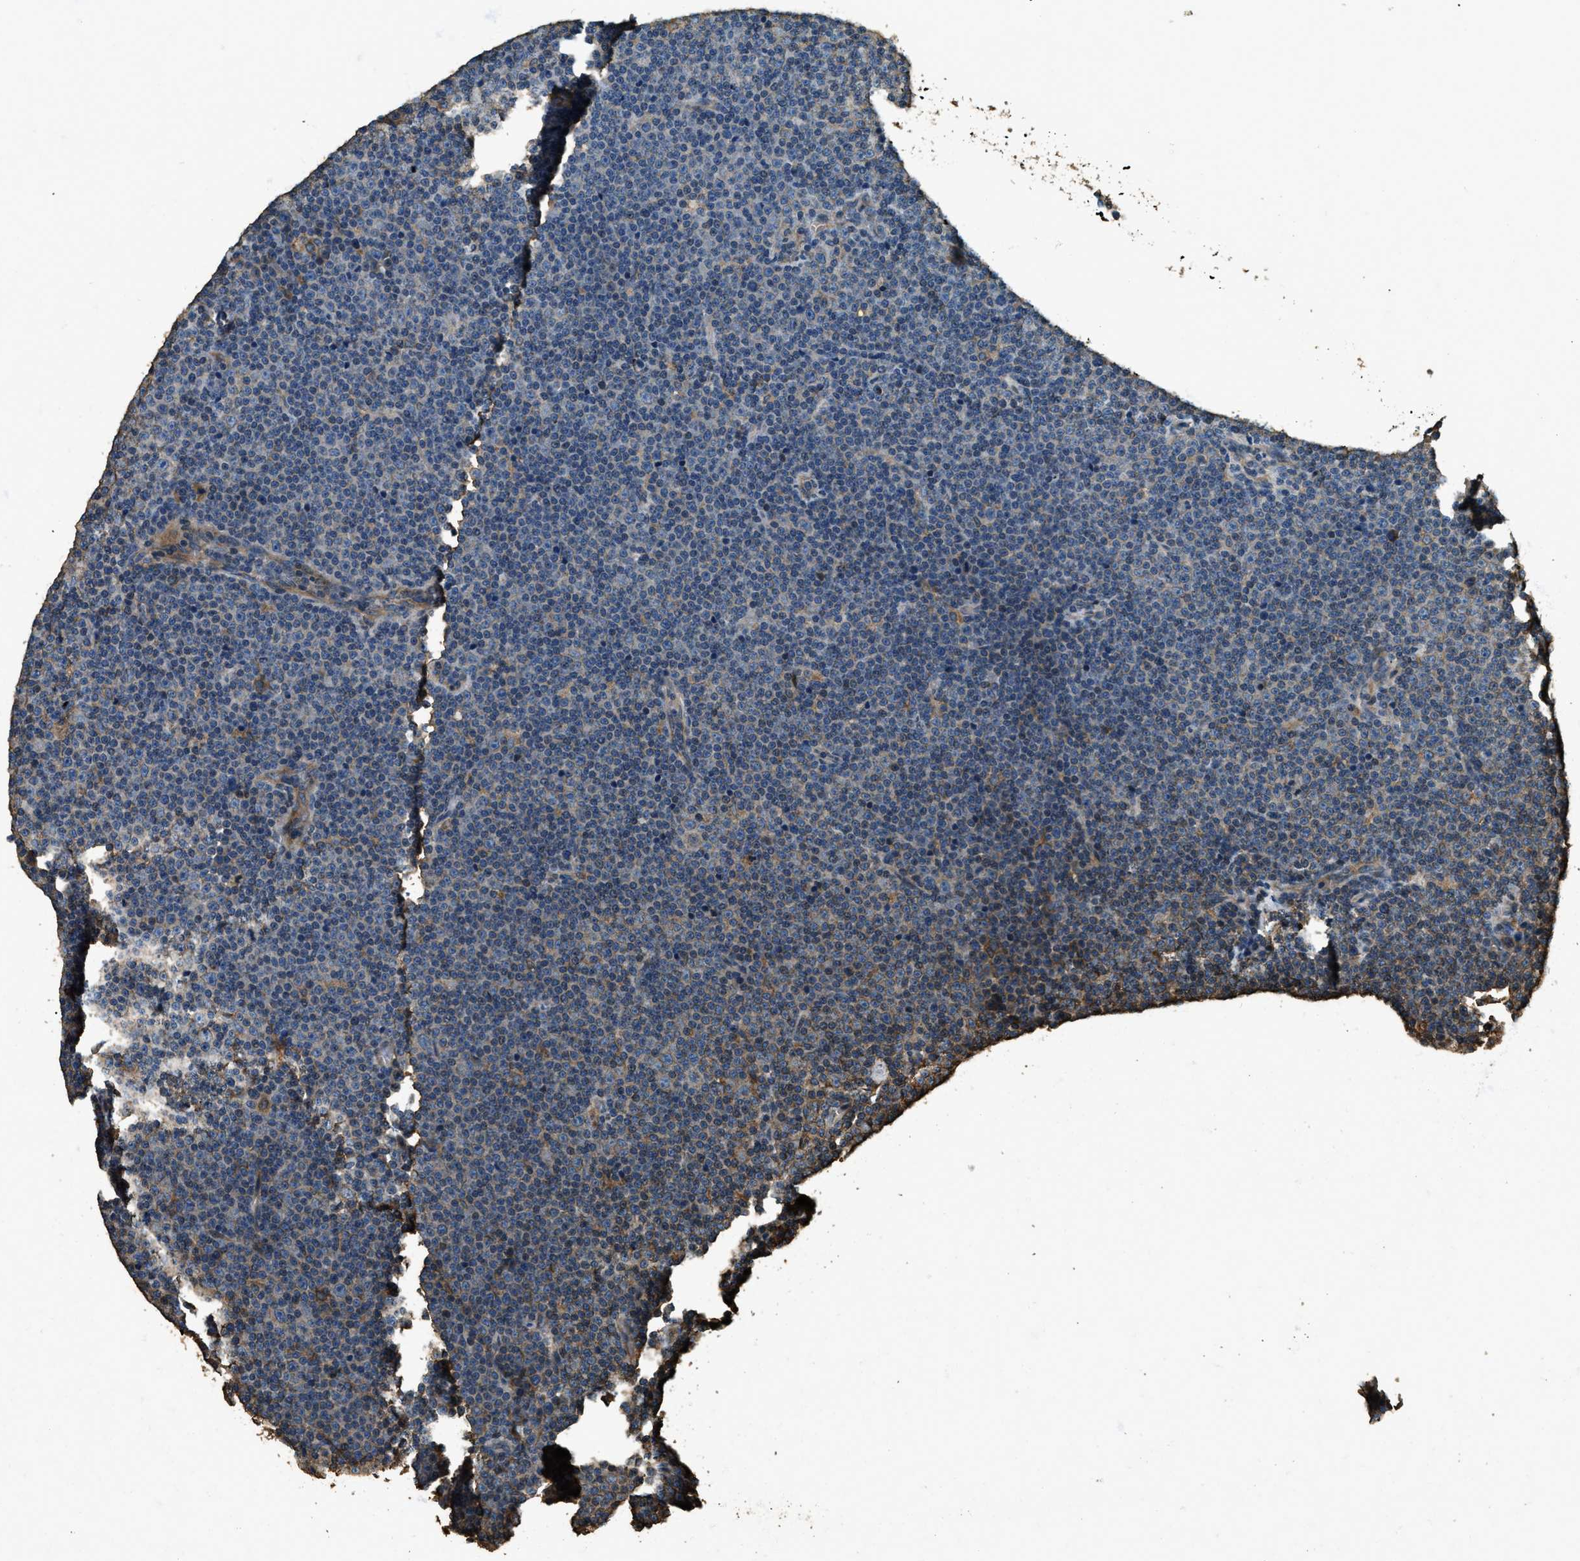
{"staining": {"intensity": "weak", "quantity": "<25%", "location": "cytoplasmic/membranous"}, "tissue": "lymphoma", "cell_type": "Tumor cells", "image_type": "cancer", "snomed": [{"axis": "morphology", "description": "Malignant lymphoma, non-Hodgkin's type, Low grade"}, {"axis": "topography", "description": "Lymph node"}], "caption": "There is no significant positivity in tumor cells of lymphoma.", "gene": "ERGIC1", "patient": {"sex": "female", "age": 67}}